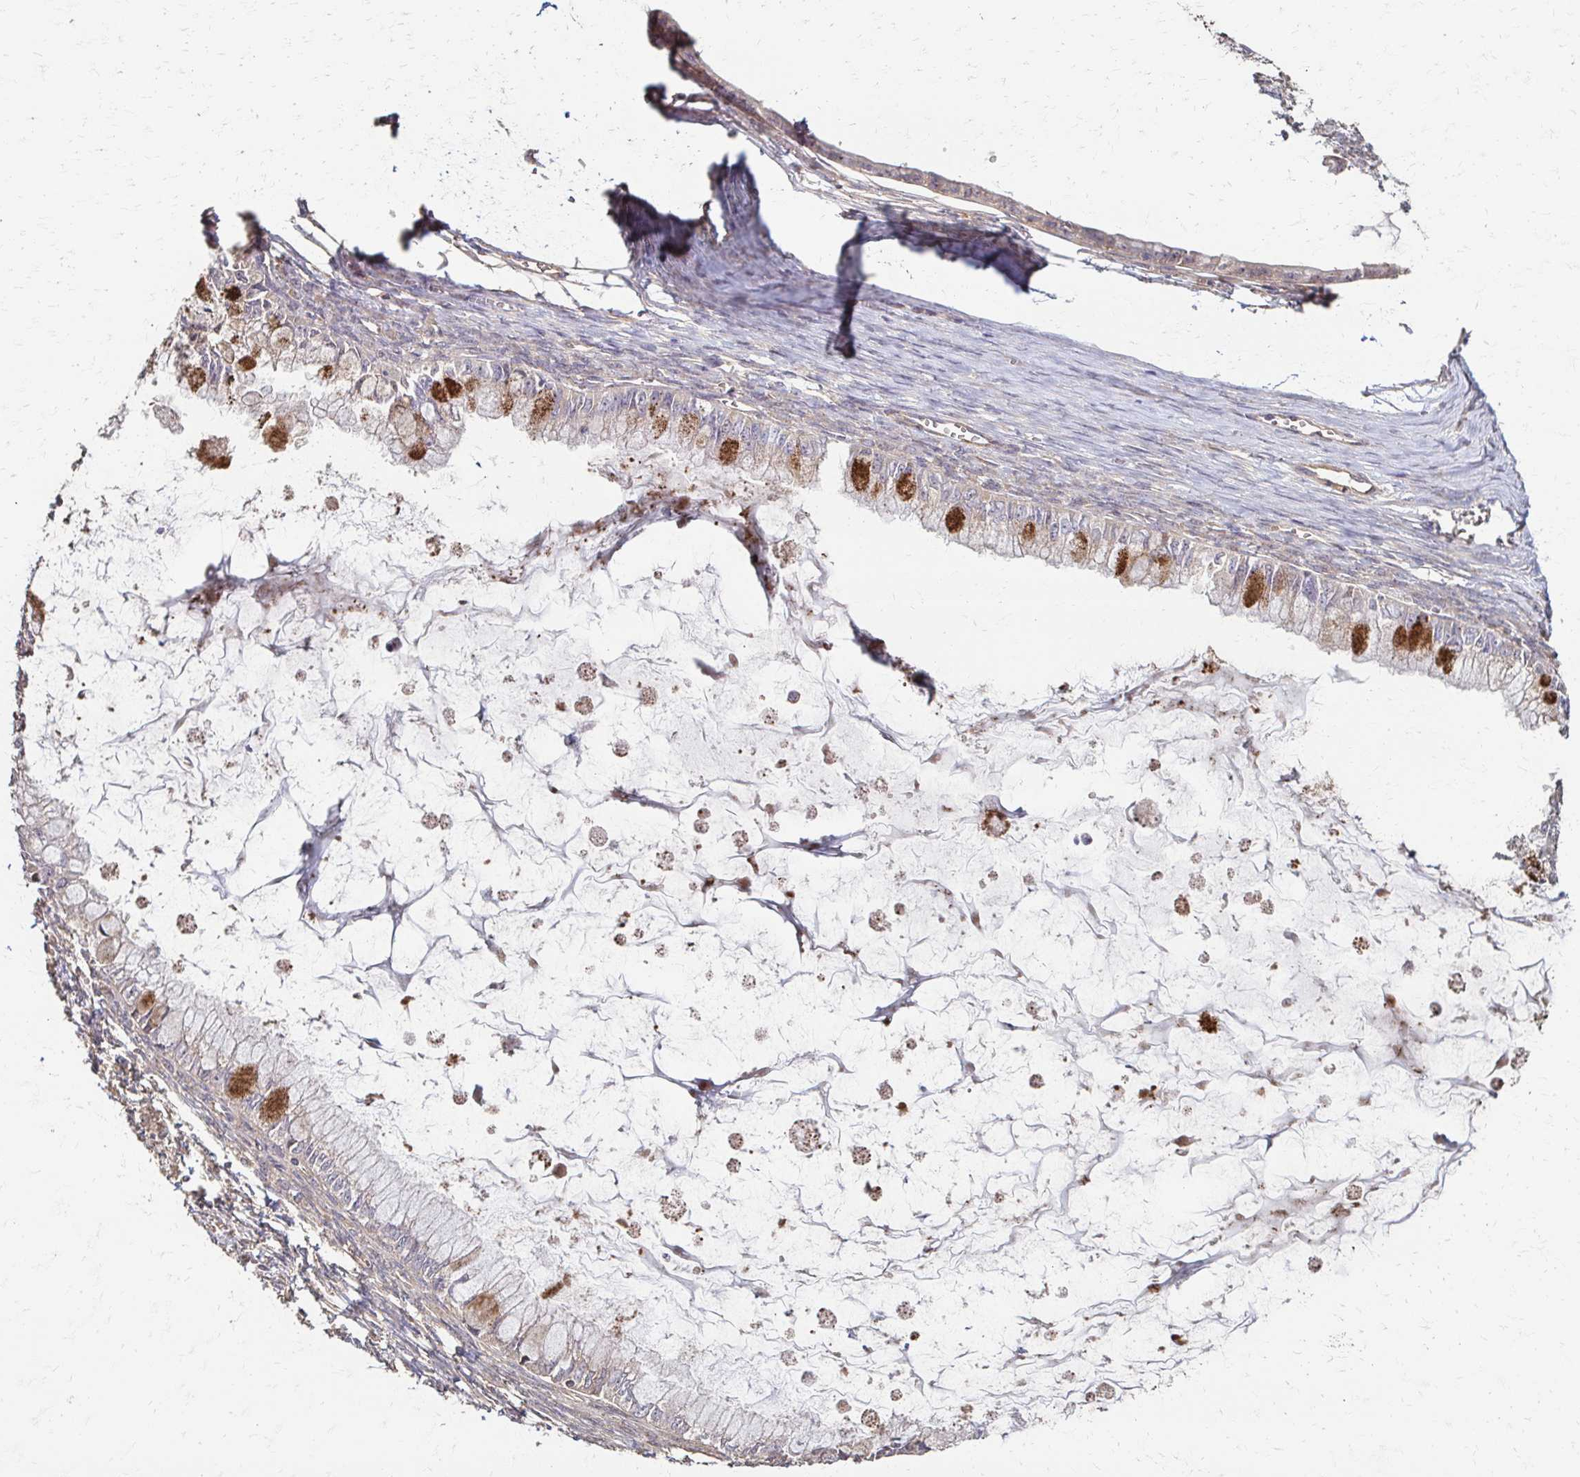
{"staining": {"intensity": "strong", "quantity": "<25%", "location": "cytoplasmic/membranous"}, "tissue": "ovarian cancer", "cell_type": "Tumor cells", "image_type": "cancer", "snomed": [{"axis": "morphology", "description": "Cystadenocarcinoma, mucinous, NOS"}, {"axis": "topography", "description": "Ovary"}], "caption": "An image of ovarian cancer (mucinous cystadenocarcinoma) stained for a protein displays strong cytoplasmic/membranous brown staining in tumor cells.", "gene": "IL18BP", "patient": {"sex": "female", "age": 34}}